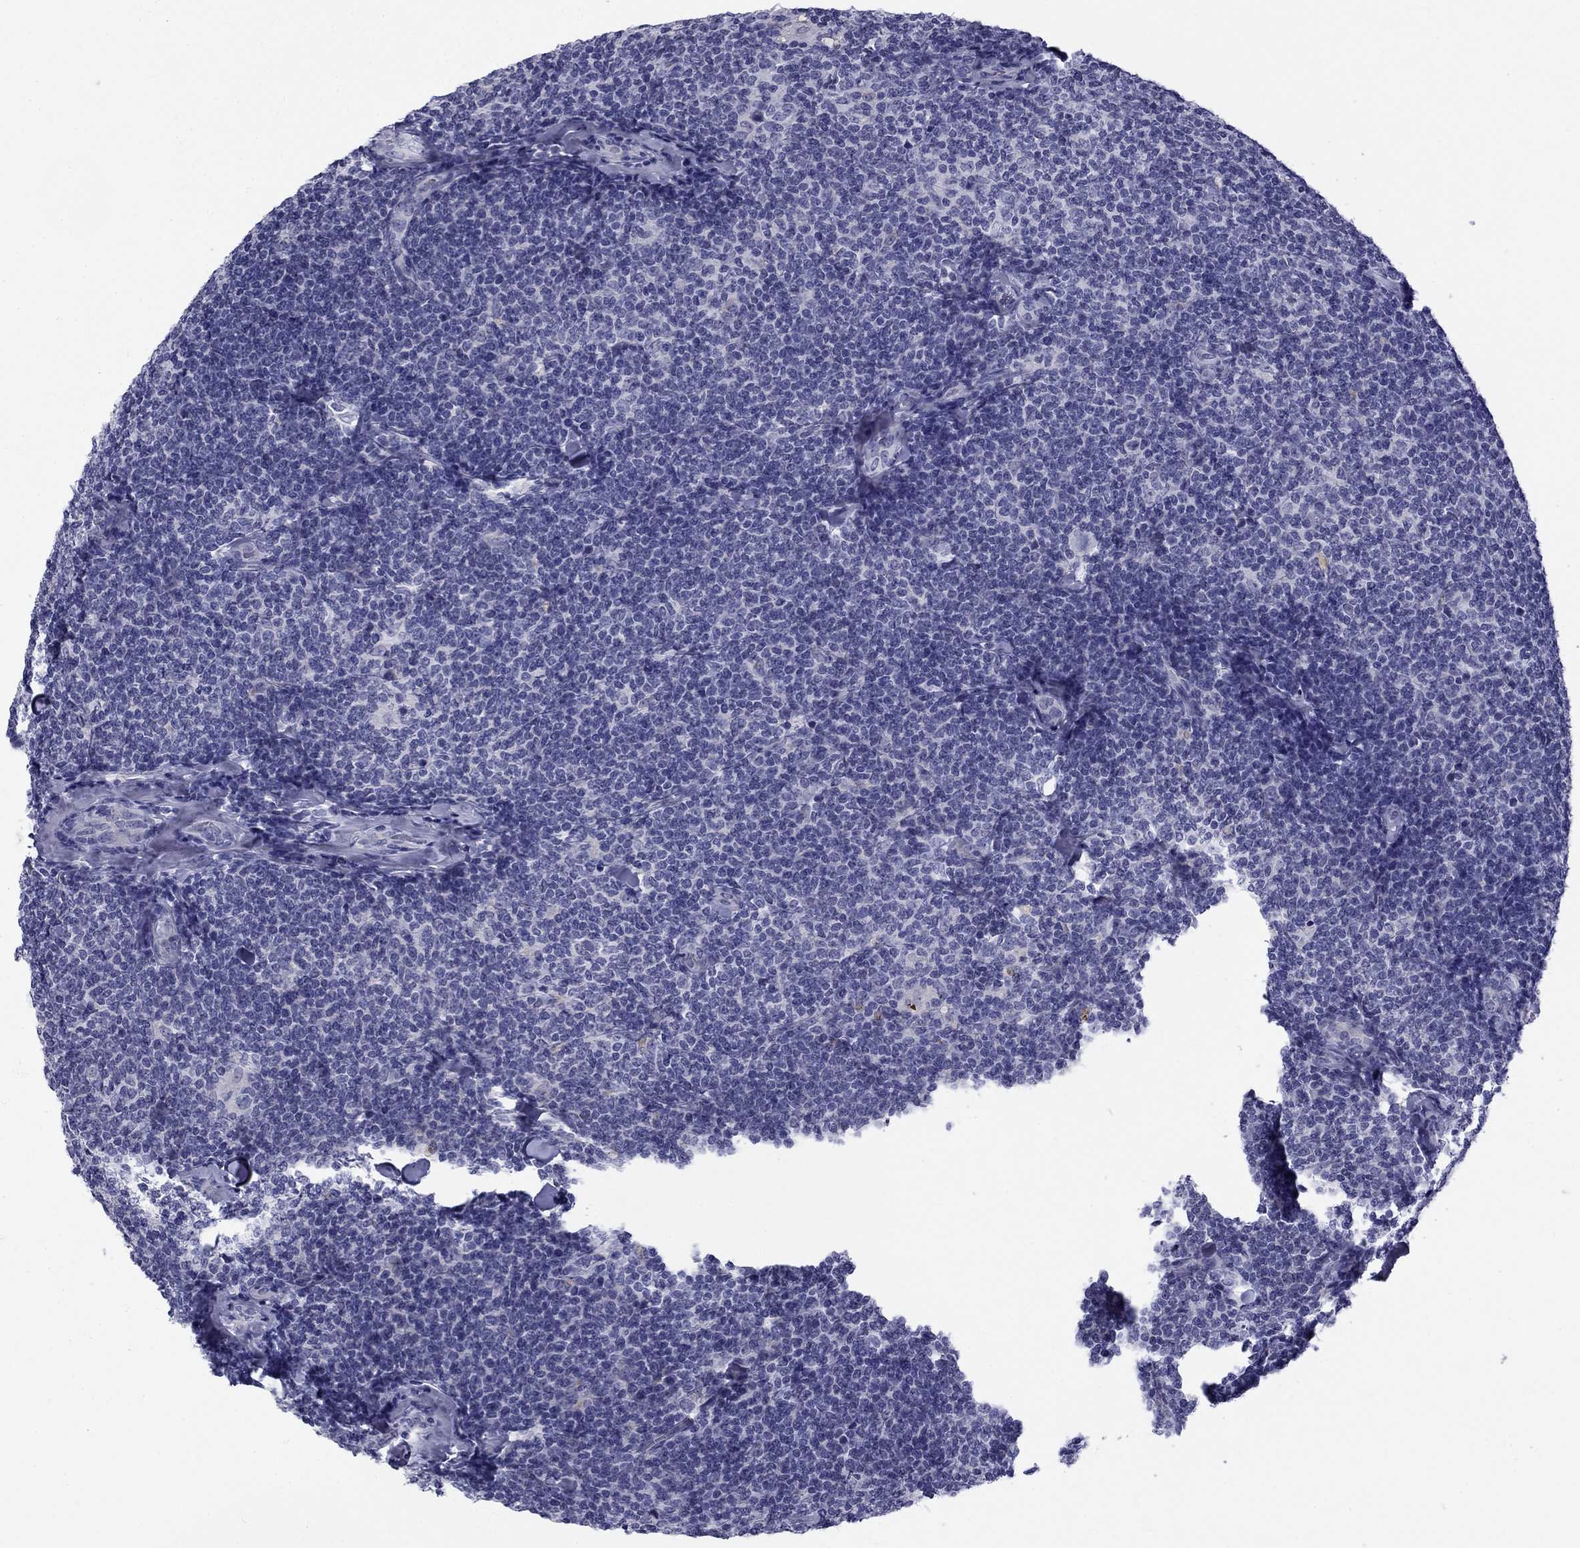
{"staining": {"intensity": "negative", "quantity": "none", "location": "none"}, "tissue": "lymphoma", "cell_type": "Tumor cells", "image_type": "cancer", "snomed": [{"axis": "morphology", "description": "Malignant lymphoma, non-Hodgkin's type, Low grade"}, {"axis": "topography", "description": "Lymph node"}], "caption": "Micrograph shows no protein expression in tumor cells of lymphoma tissue. (Stains: DAB (3,3'-diaminobenzidine) IHC with hematoxylin counter stain, Microscopy: brightfield microscopy at high magnification).", "gene": "CLPSL2", "patient": {"sex": "female", "age": 56}}